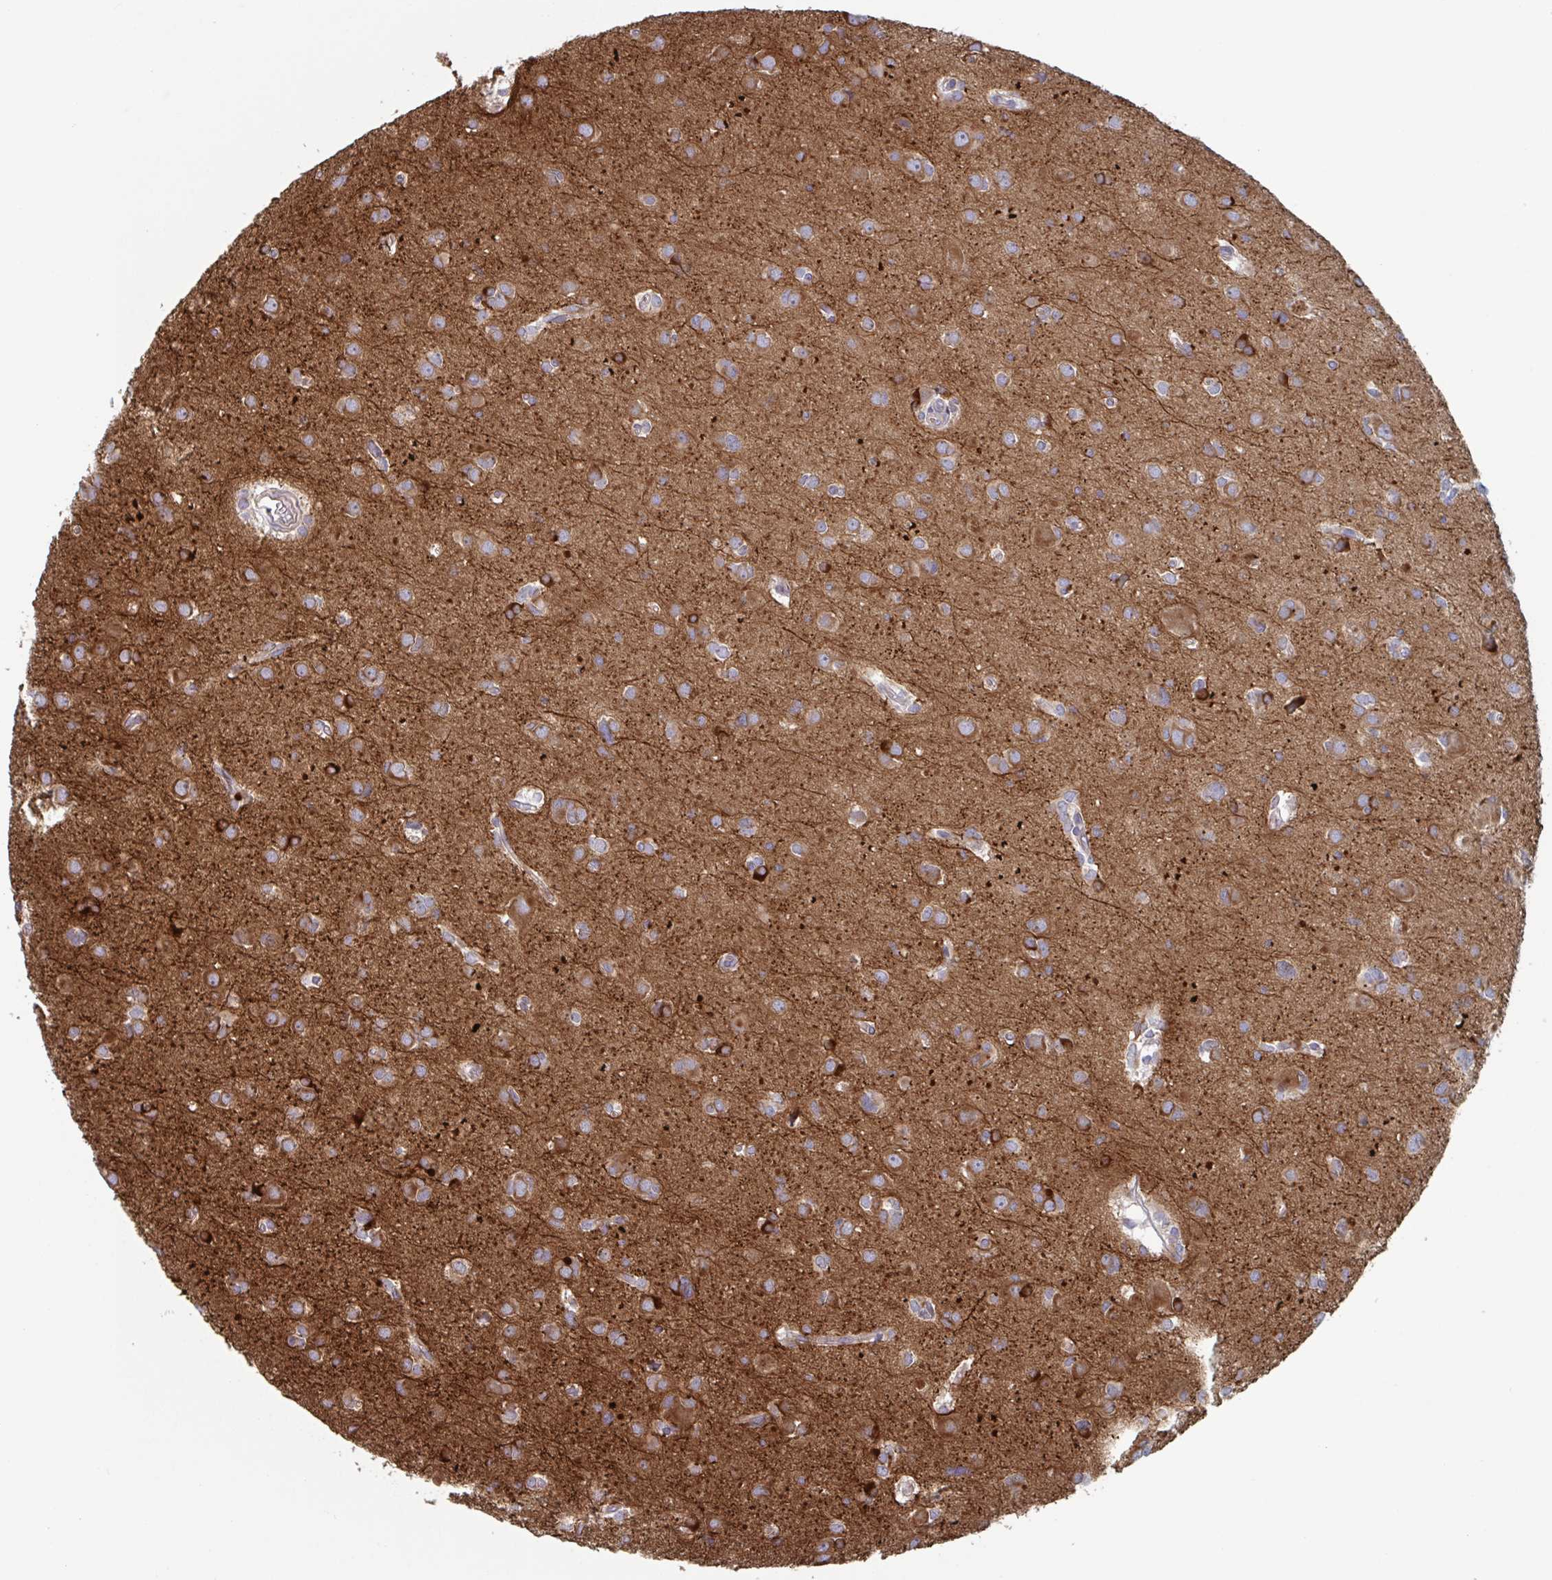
{"staining": {"intensity": "moderate", "quantity": "25%-75%", "location": "cytoplasmic/membranous"}, "tissue": "glioma", "cell_type": "Tumor cells", "image_type": "cancer", "snomed": [{"axis": "morphology", "description": "Glioma, malignant, High grade"}, {"axis": "topography", "description": "Brain"}], "caption": "Protein expression analysis of glioma exhibits moderate cytoplasmic/membranous positivity in approximately 25%-75% of tumor cells. Using DAB (brown) and hematoxylin (blue) stains, captured at high magnification using brightfield microscopy.", "gene": "TNFSF10", "patient": {"sex": "male", "age": 23}}